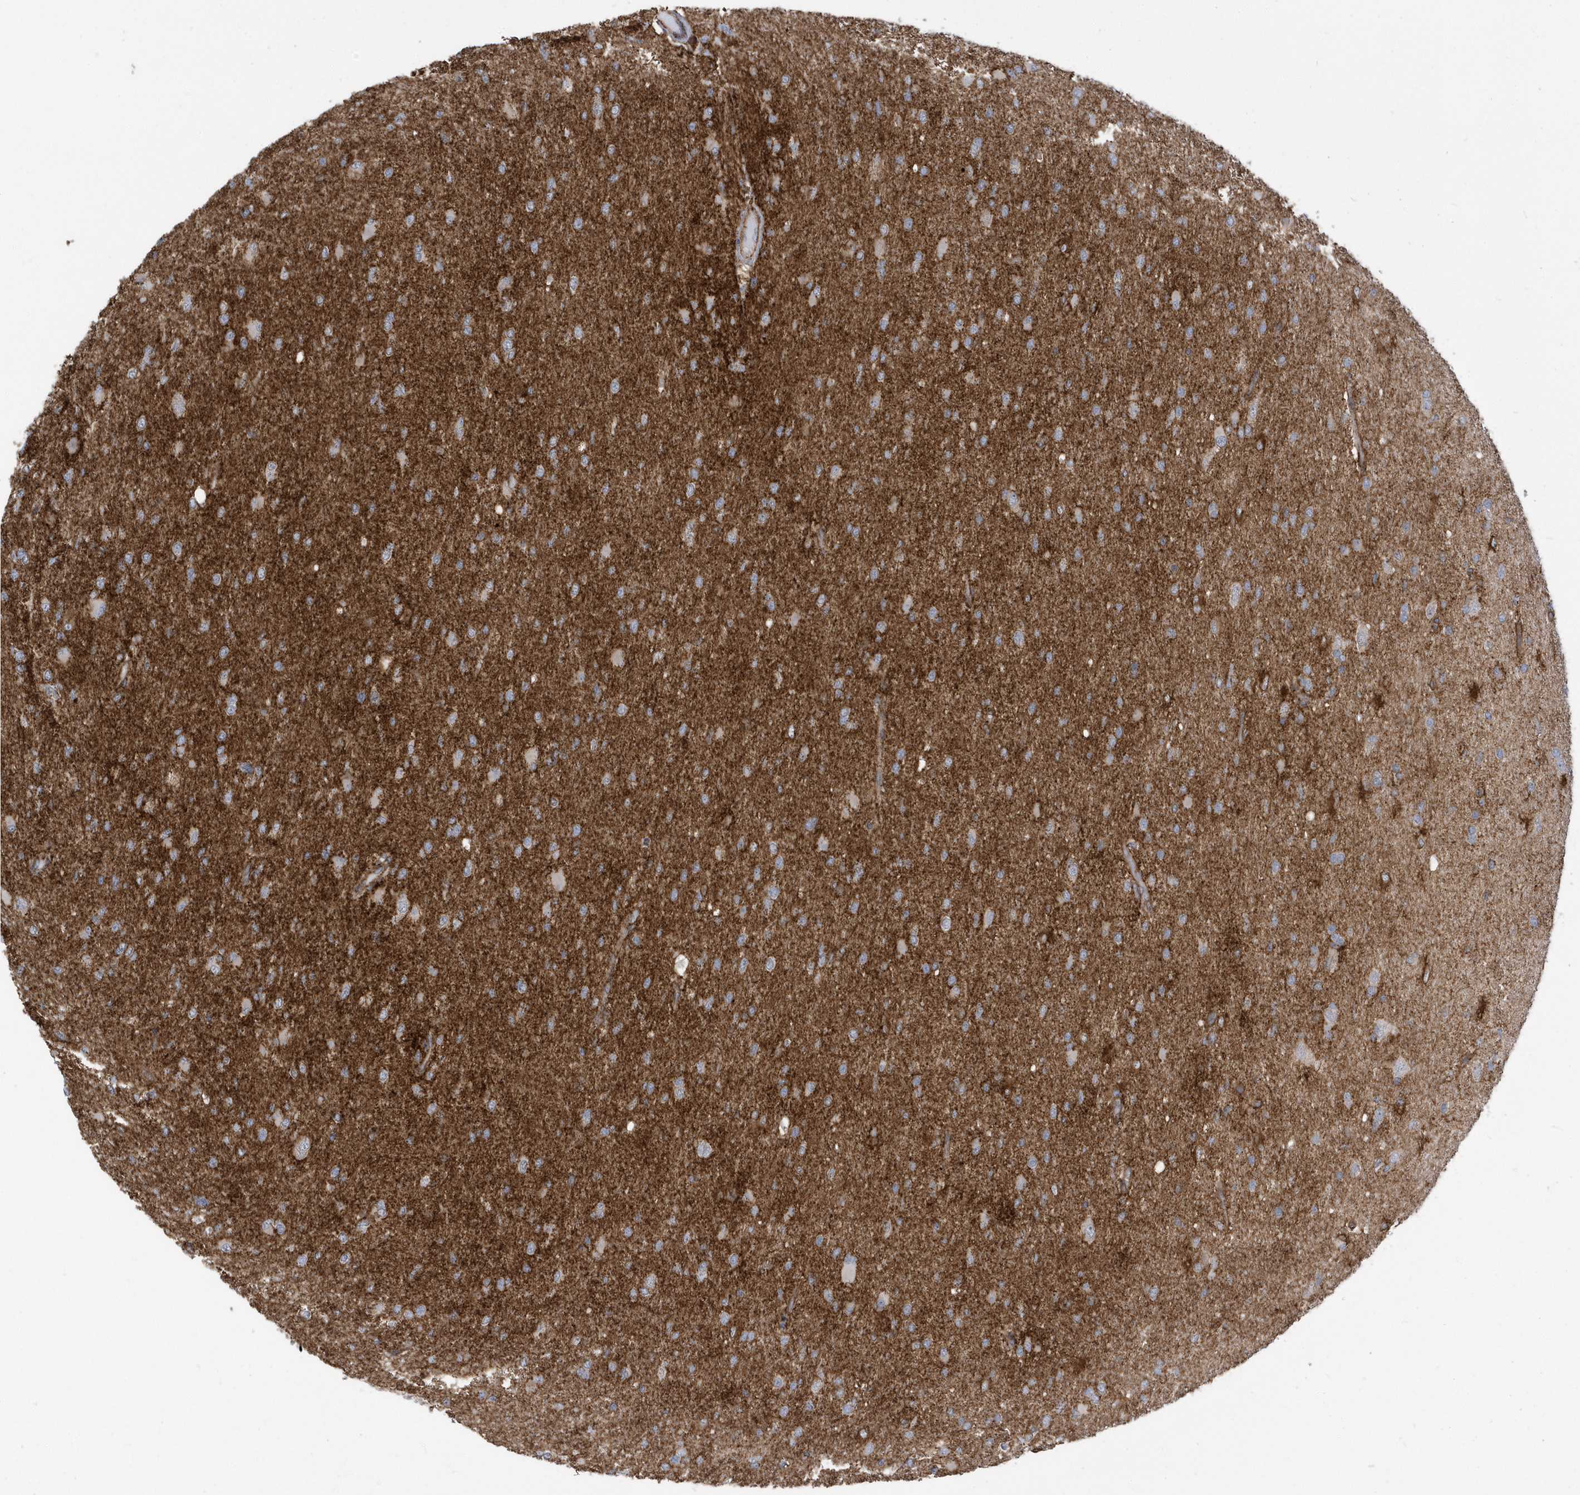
{"staining": {"intensity": "negative", "quantity": "none", "location": "none"}, "tissue": "glioma", "cell_type": "Tumor cells", "image_type": "cancer", "snomed": [{"axis": "morphology", "description": "Glioma, malignant, High grade"}, {"axis": "topography", "description": "Cerebral cortex"}], "caption": "The photomicrograph displays no staining of tumor cells in high-grade glioma (malignant).", "gene": "HRH4", "patient": {"sex": "female", "age": 36}}